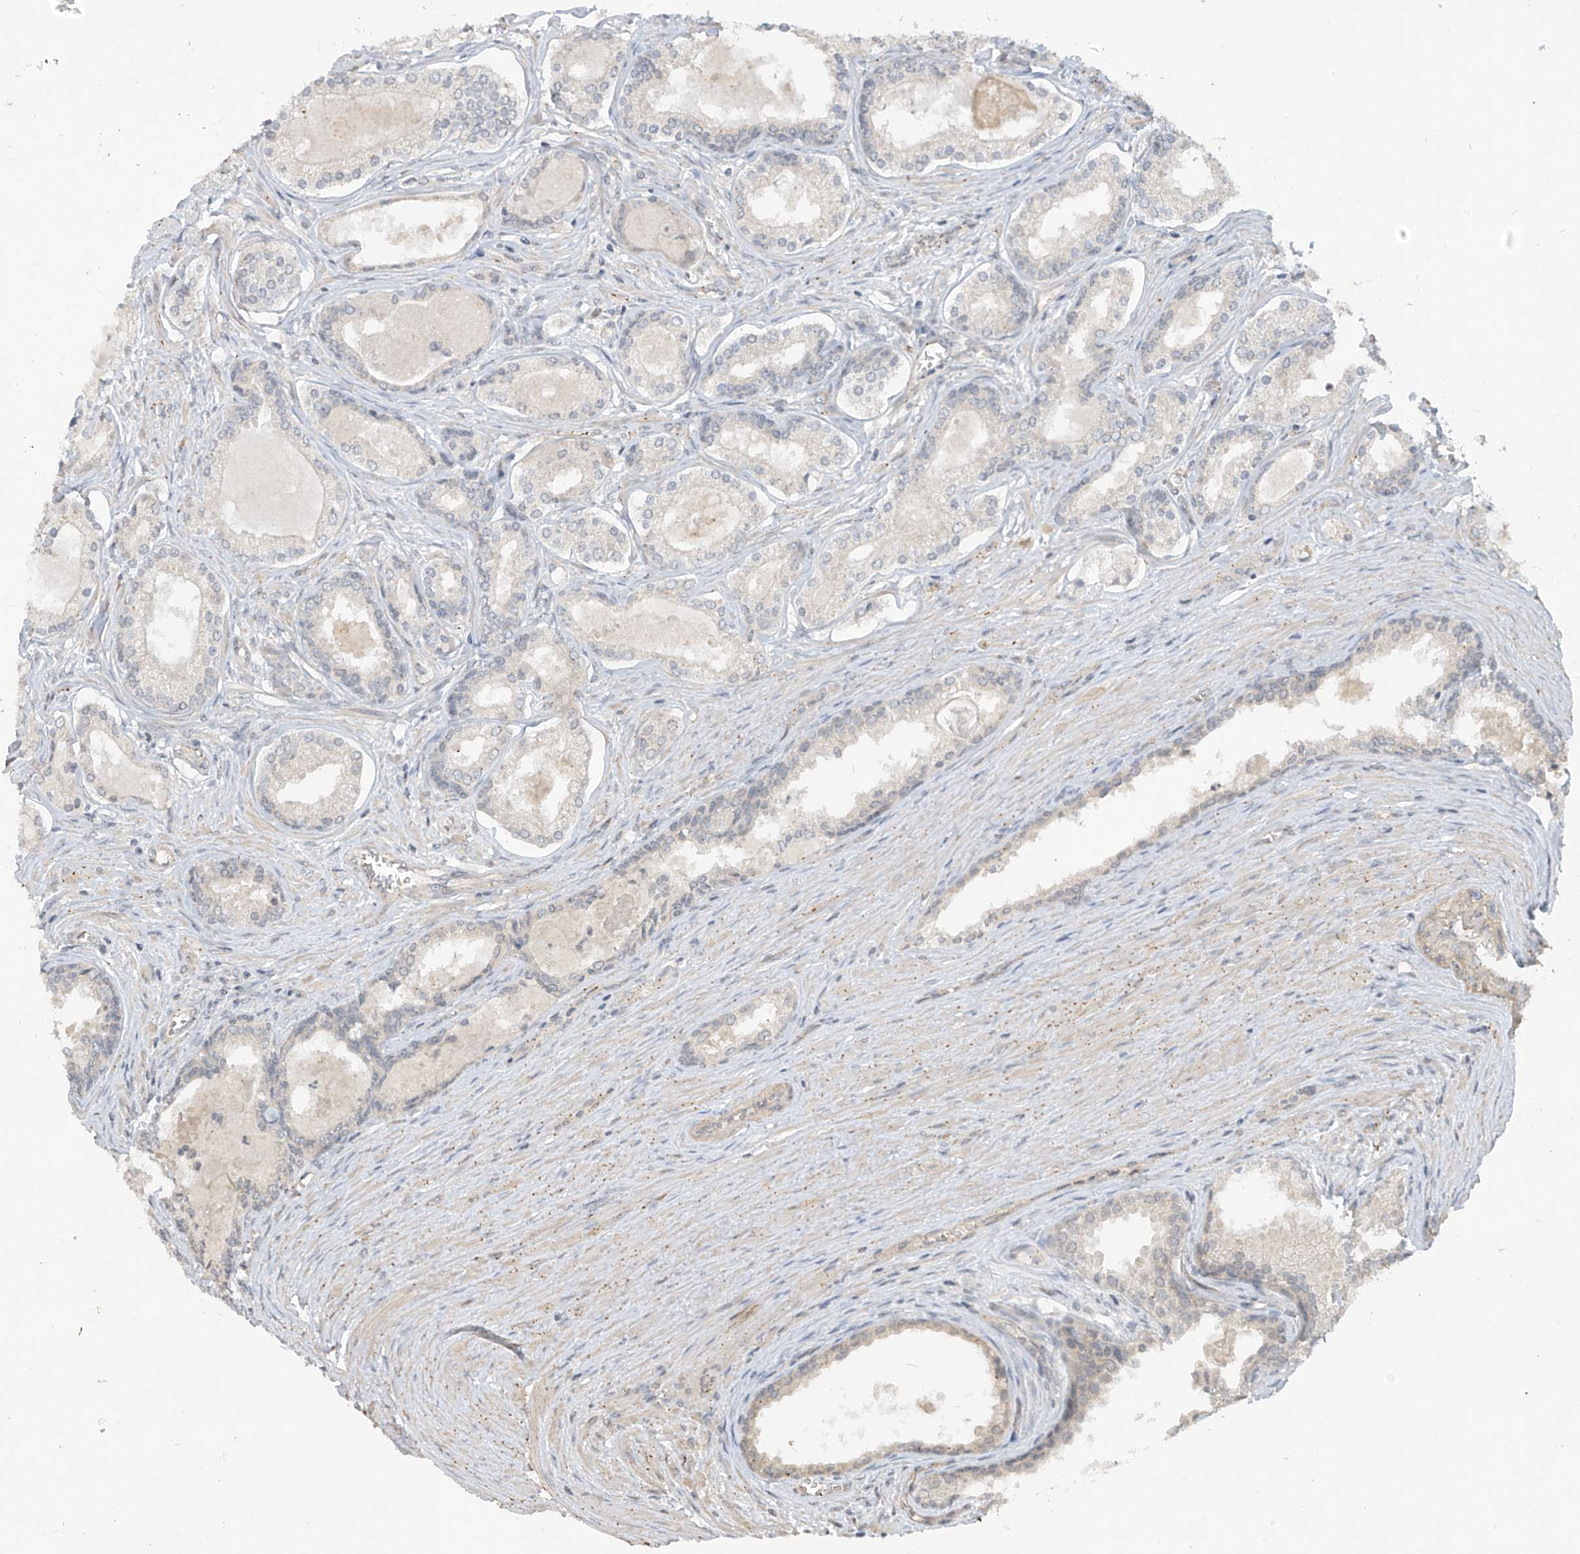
{"staining": {"intensity": "weak", "quantity": "25%-75%", "location": "cytoplasmic/membranous"}, "tissue": "prostate cancer", "cell_type": "Tumor cells", "image_type": "cancer", "snomed": [{"axis": "morphology", "description": "Adenocarcinoma, High grade"}, {"axis": "topography", "description": "Prostate"}], "caption": "An immunohistochemistry (IHC) image of neoplastic tissue is shown. Protein staining in brown shows weak cytoplasmic/membranous positivity in prostate cancer within tumor cells.", "gene": "DGKQ", "patient": {"sex": "male", "age": 68}}